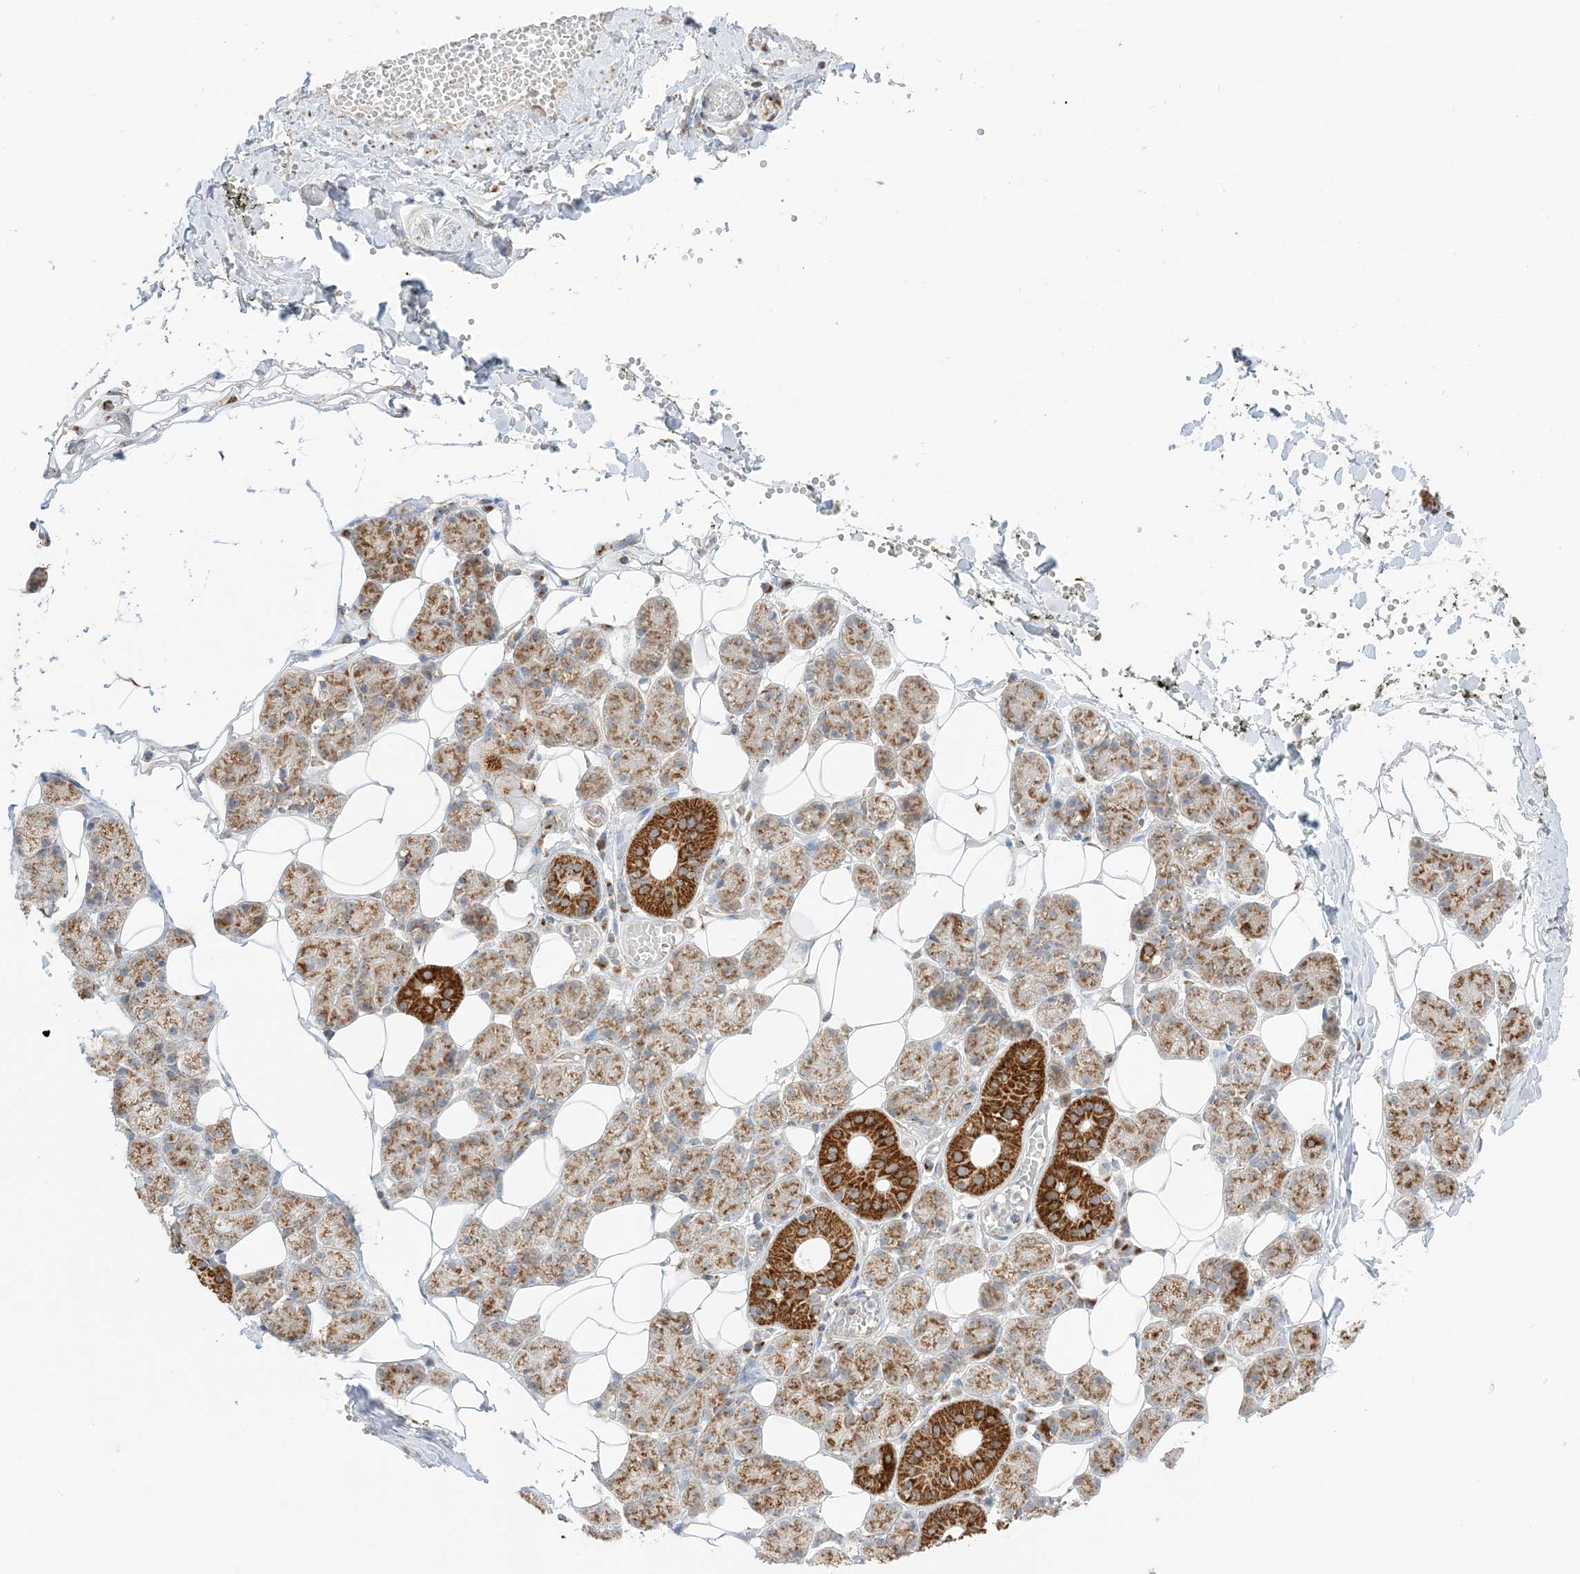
{"staining": {"intensity": "strong", "quantity": "25%-75%", "location": "cytoplasmic/membranous"}, "tissue": "salivary gland", "cell_type": "Glandular cells", "image_type": "normal", "snomed": [{"axis": "morphology", "description": "Normal tissue, NOS"}, {"axis": "topography", "description": "Salivary gland"}], "caption": "Immunohistochemical staining of unremarkable human salivary gland exhibits 25%-75% levels of strong cytoplasmic/membranous protein staining in about 25%-75% of glandular cells. (brown staining indicates protein expression, while blue staining denotes nuclei).", "gene": "SLC25A12", "patient": {"sex": "female", "age": 33}}